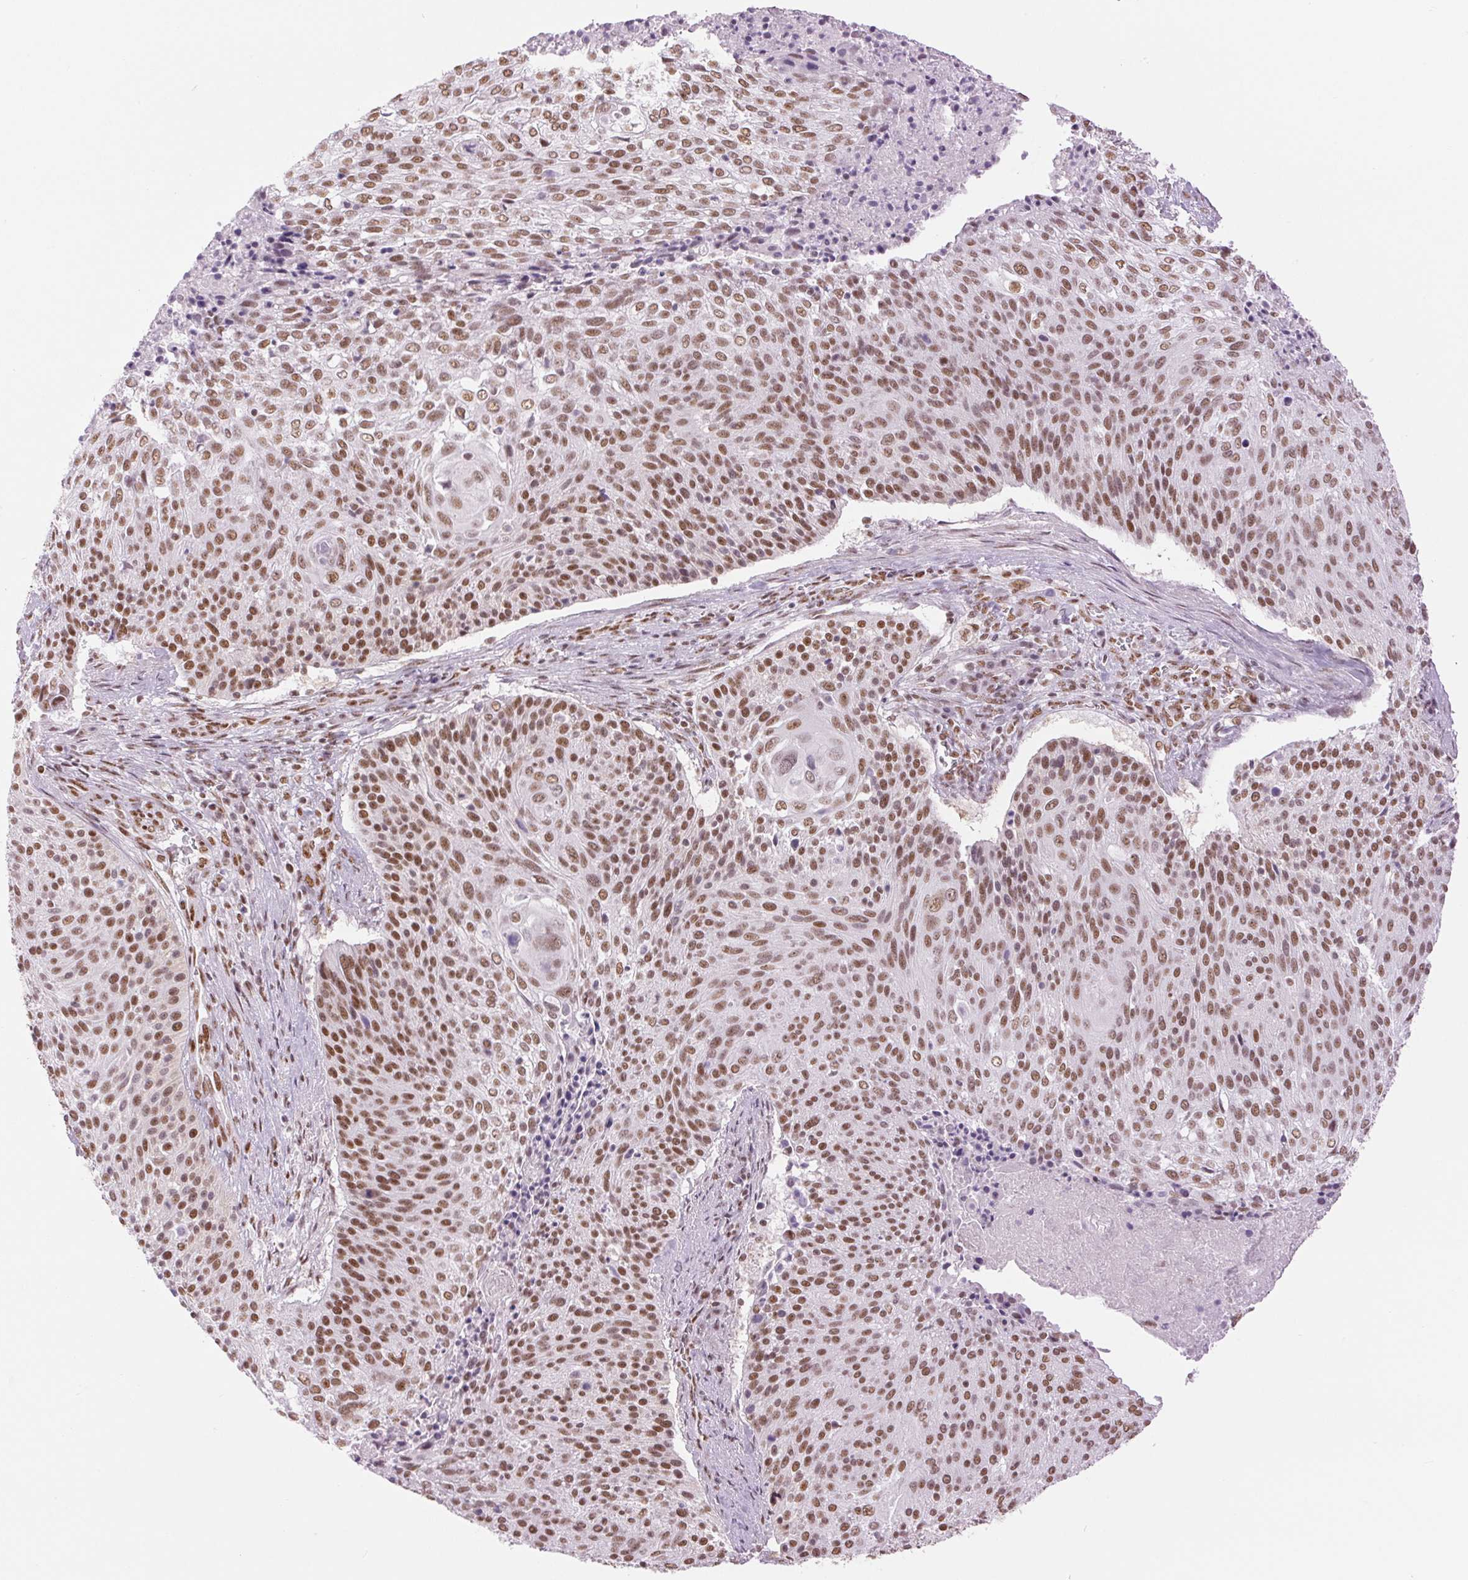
{"staining": {"intensity": "moderate", "quantity": ">75%", "location": "nuclear"}, "tissue": "cervical cancer", "cell_type": "Tumor cells", "image_type": "cancer", "snomed": [{"axis": "morphology", "description": "Squamous cell carcinoma, NOS"}, {"axis": "topography", "description": "Cervix"}], "caption": "Immunohistochemistry (IHC) staining of cervical squamous cell carcinoma, which reveals medium levels of moderate nuclear expression in about >75% of tumor cells indicating moderate nuclear protein staining. The staining was performed using DAB (3,3'-diaminobenzidine) (brown) for protein detection and nuclei were counterstained in hematoxylin (blue).", "gene": "ZFR2", "patient": {"sex": "female", "age": 31}}